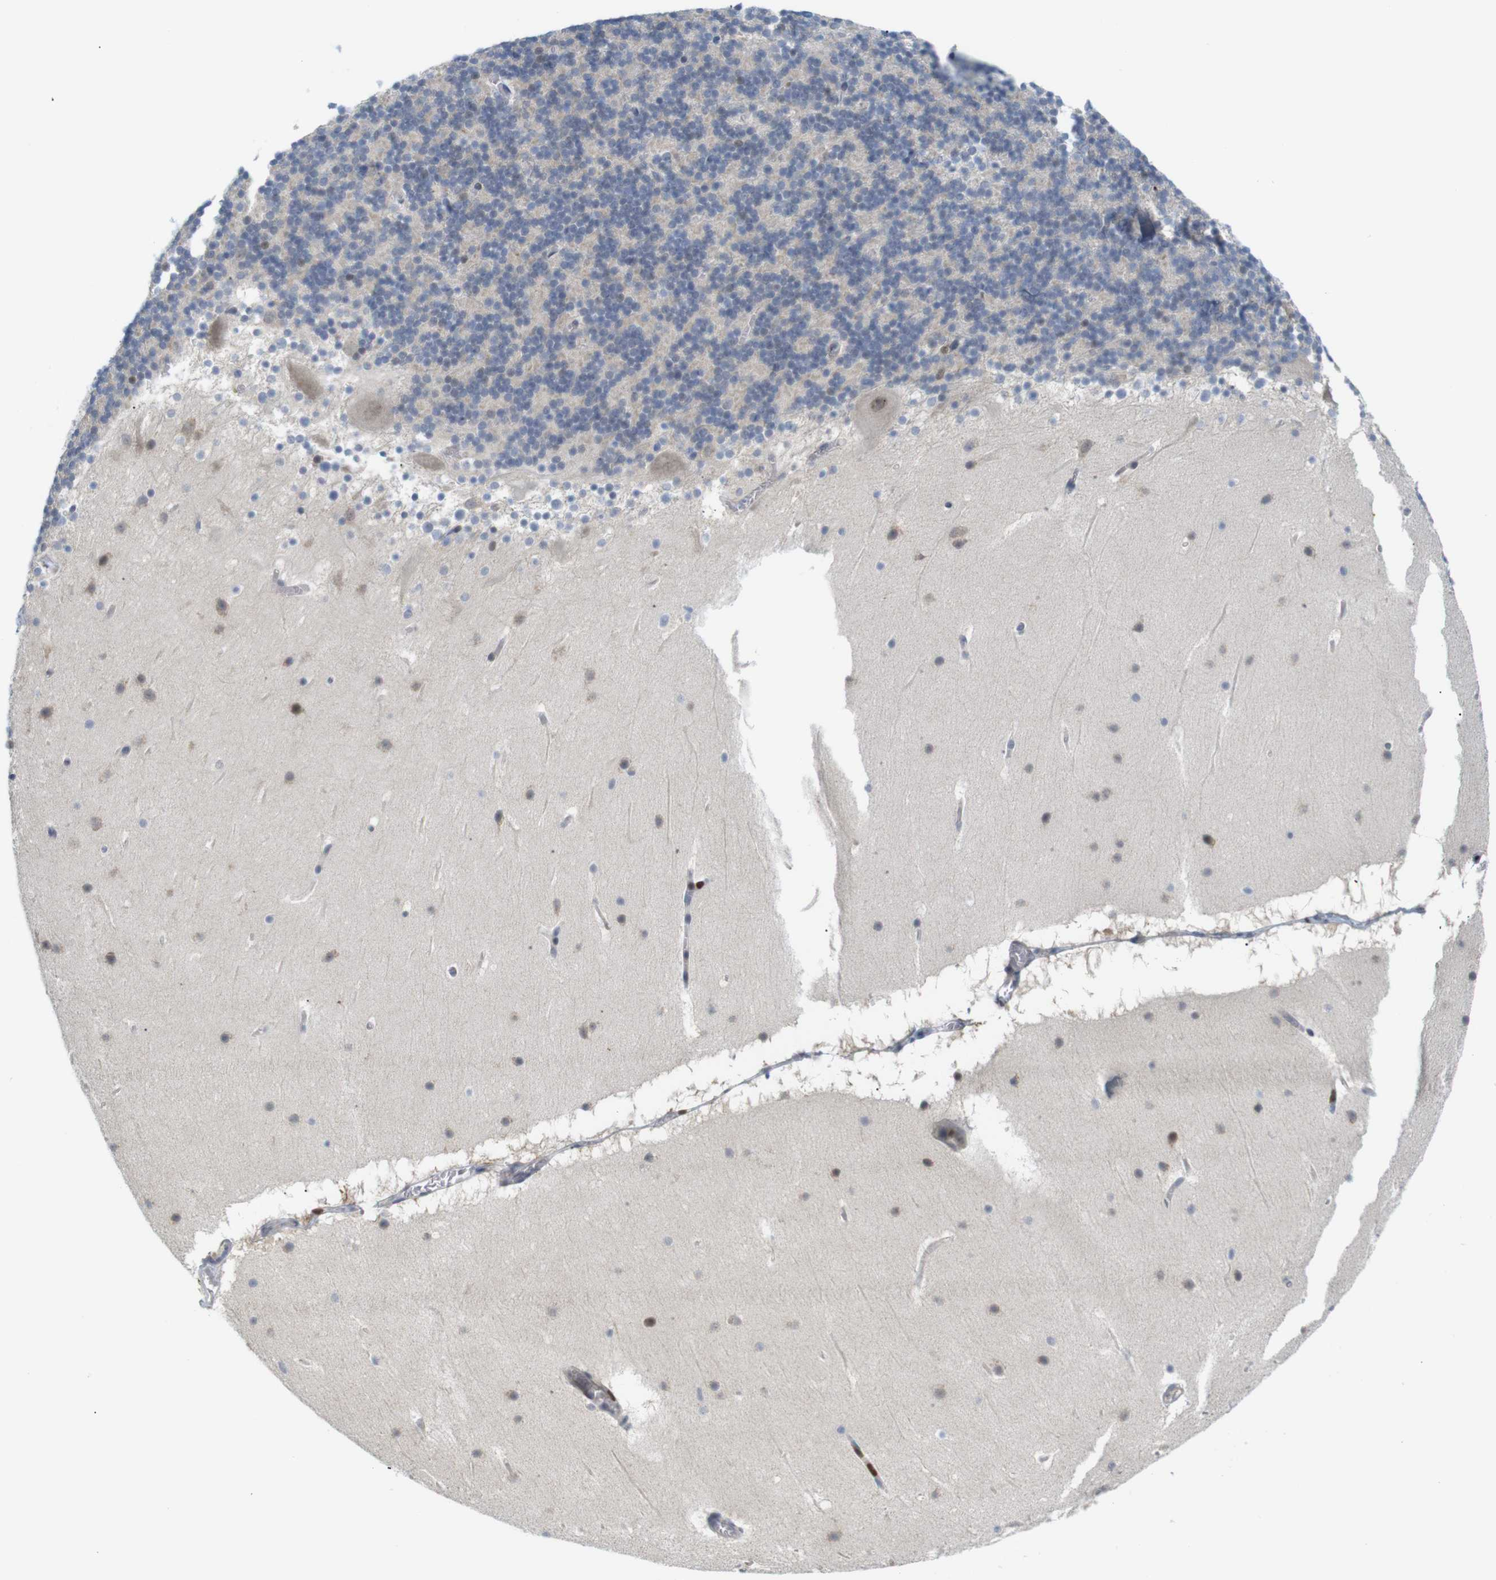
{"staining": {"intensity": "moderate", "quantity": "<25%", "location": "nuclear"}, "tissue": "cerebellum", "cell_type": "Cells in granular layer", "image_type": "normal", "snomed": [{"axis": "morphology", "description": "Normal tissue, NOS"}, {"axis": "topography", "description": "Cerebellum"}], "caption": "The immunohistochemical stain shows moderate nuclear positivity in cells in granular layer of unremarkable cerebellum.", "gene": "MBD1", "patient": {"sex": "male", "age": 45}}